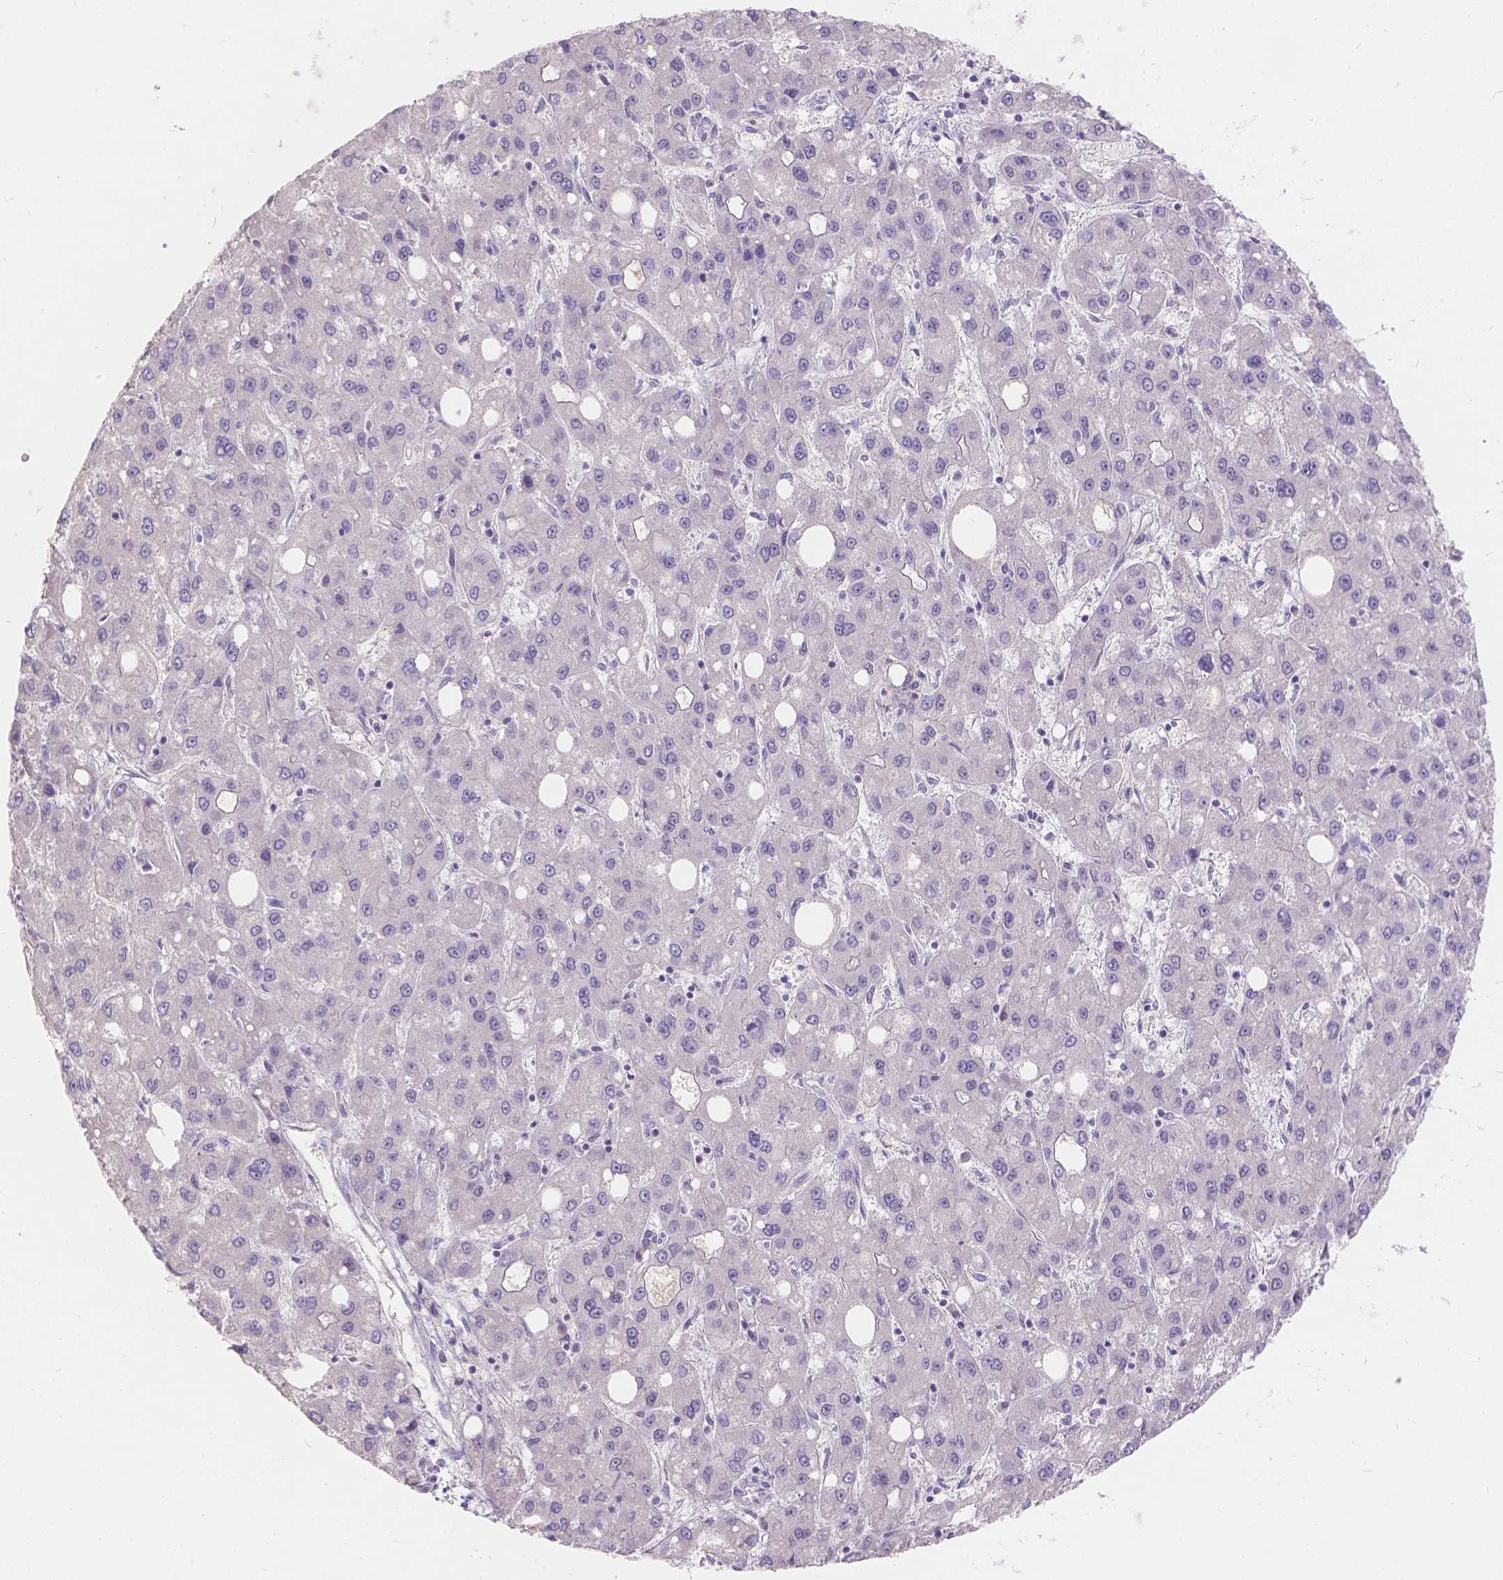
{"staining": {"intensity": "negative", "quantity": "none", "location": "none"}, "tissue": "liver cancer", "cell_type": "Tumor cells", "image_type": "cancer", "snomed": [{"axis": "morphology", "description": "Carcinoma, Hepatocellular, NOS"}, {"axis": "topography", "description": "Liver"}], "caption": "Immunohistochemistry photomicrograph of human liver cancer stained for a protein (brown), which shows no positivity in tumor cells.", "gene": "DCAF4L1", "patient": {"sex": "male", "age": 73}}